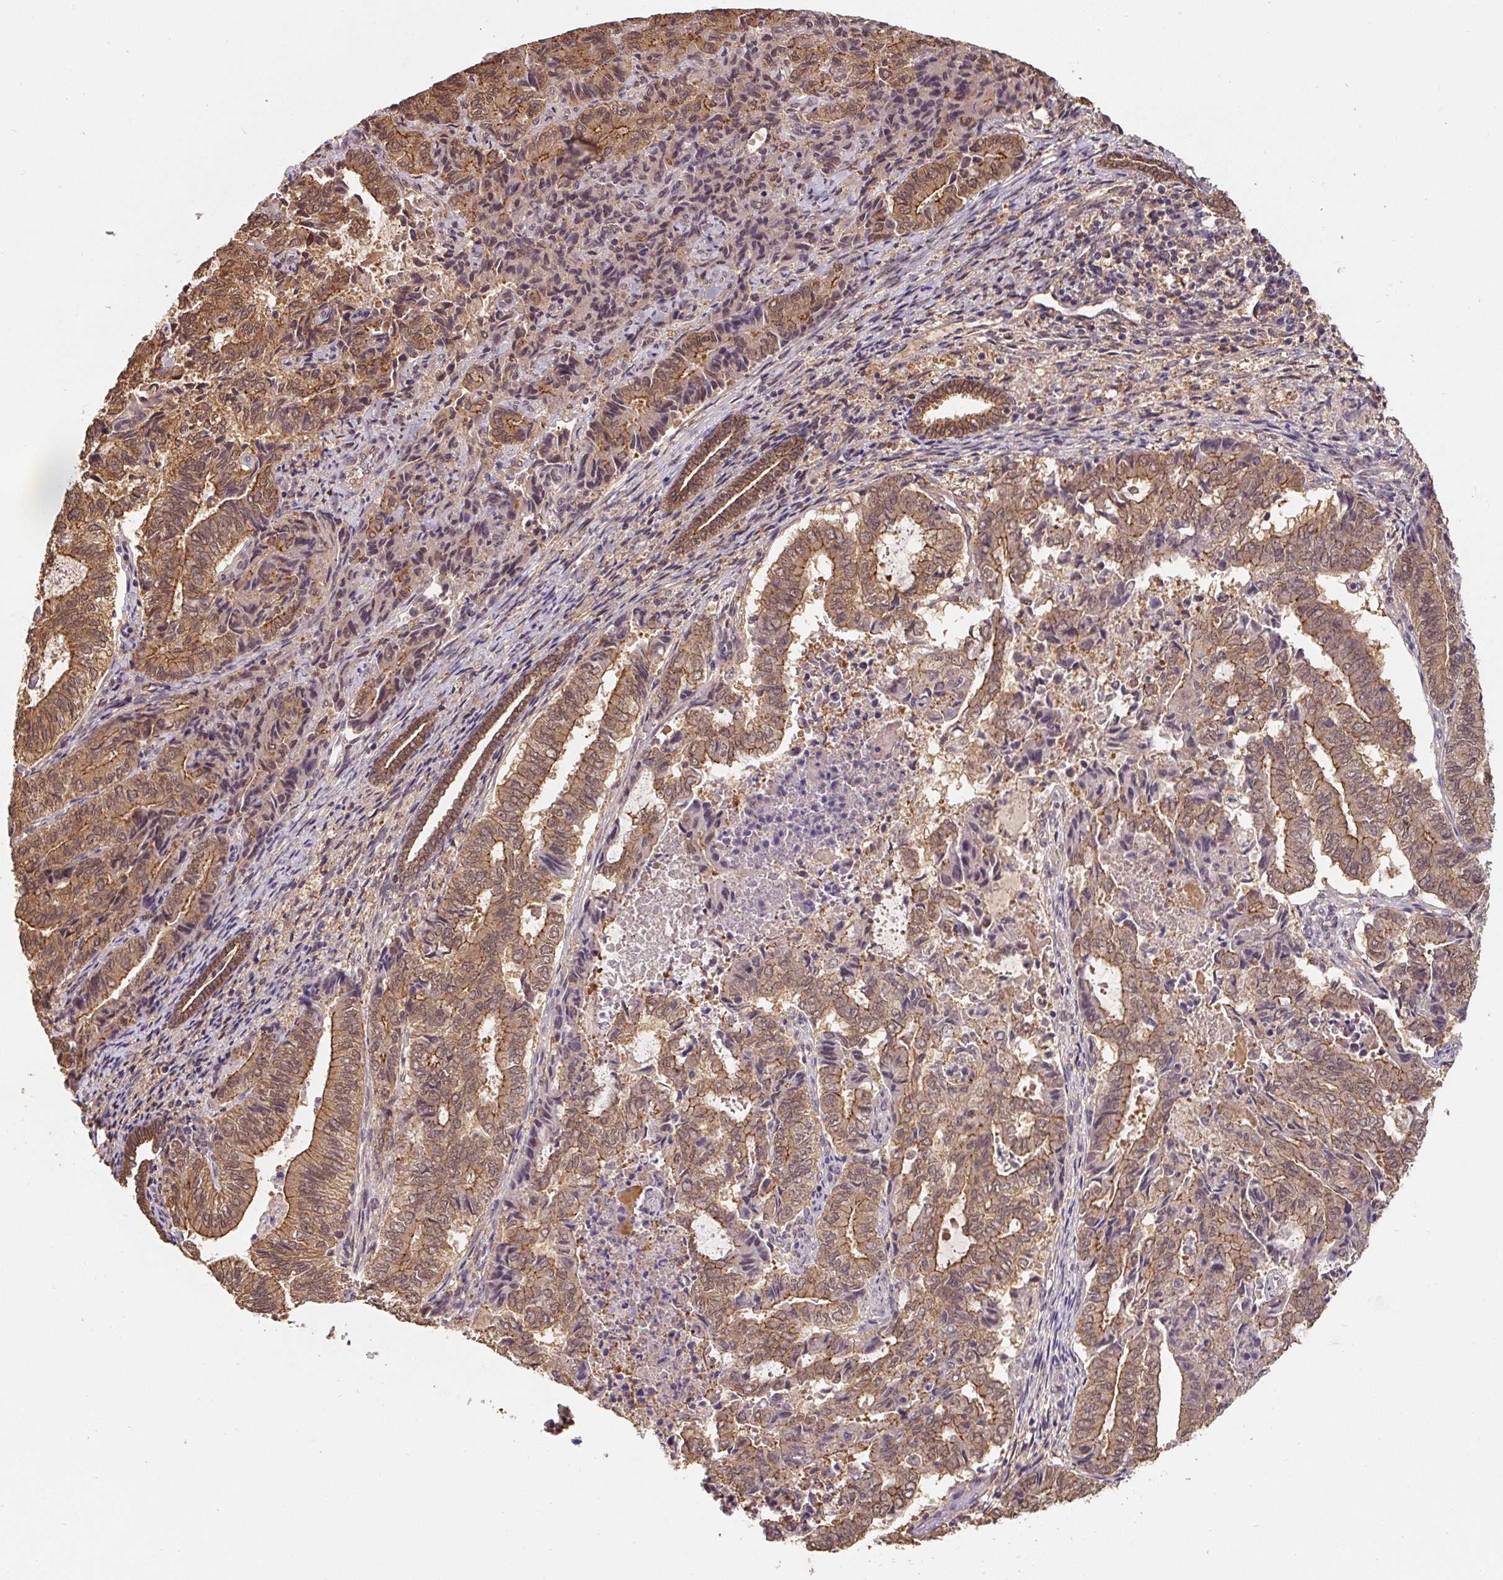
{"staining": {"intensity": "moderate", "quantity": ">75%", "location": "cytoplasmic/membranous,nuclear"}, "tissue": "endometrial cancer", "cell_type": "Tumor cells", "image_type": "cancer", "snomed": [{"axis": "morphology", "description": "Adenocarcinoma, NOS"}, {"axis": "topography", "description": "Endometrium"}], "caption": "IHC staining of adenocarcinoma (endometrial), which displays medium levels of moderate cytoplasmic/membranous and nuclear expression in about >75% of tumor cells indicating moderate cytoplasmic/membranous and nuclear protein staining. The staining was performed using DAB (3,3'-diaminobenzidine) (brown) for protein detection and nuclei were counterstained in hematoxylin (blue).", "gene": "ST13", "patient": {"sex": "female", "age": 80}}